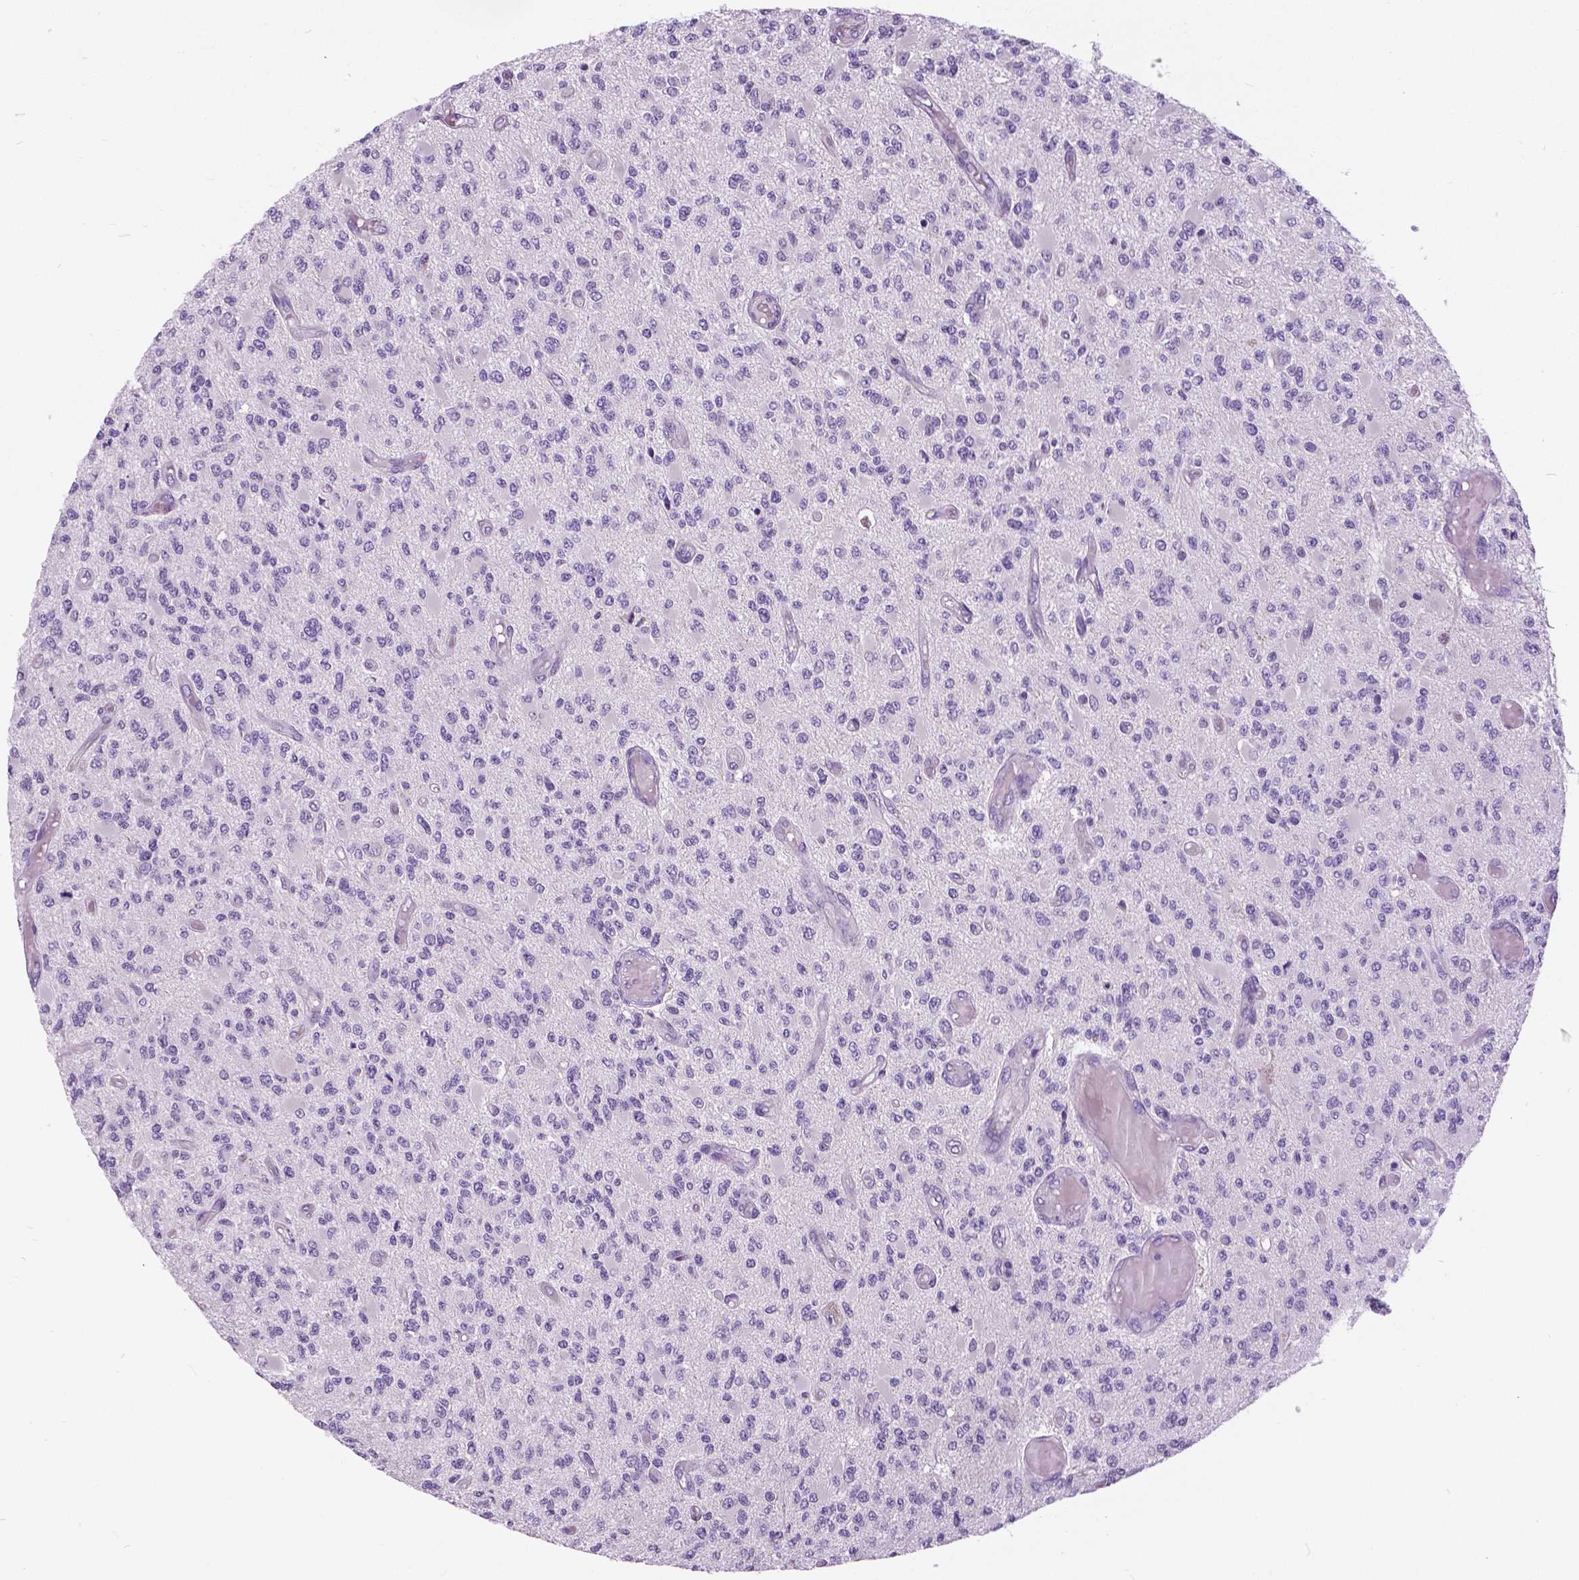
{"staining": {"intensity": "negative", "quantity": "none", "location": "none"}, "tissue": "glioma", "cell_type": "Tumor cells", "image_type": "cancer", "snomed": [{"axis": "morphology", "description": "Glioma, malignant, High grade"}, {"axis": "topography", "description": "Brain"}], "caption": "Tumor cells are negative for brown protein staining in malignant glioma (high-grade). (Immunohistochemistry, brightfield microscopy, high magnification).", "gene": "TP53TG5", "patient": {"sex": "female", "age": 63}}